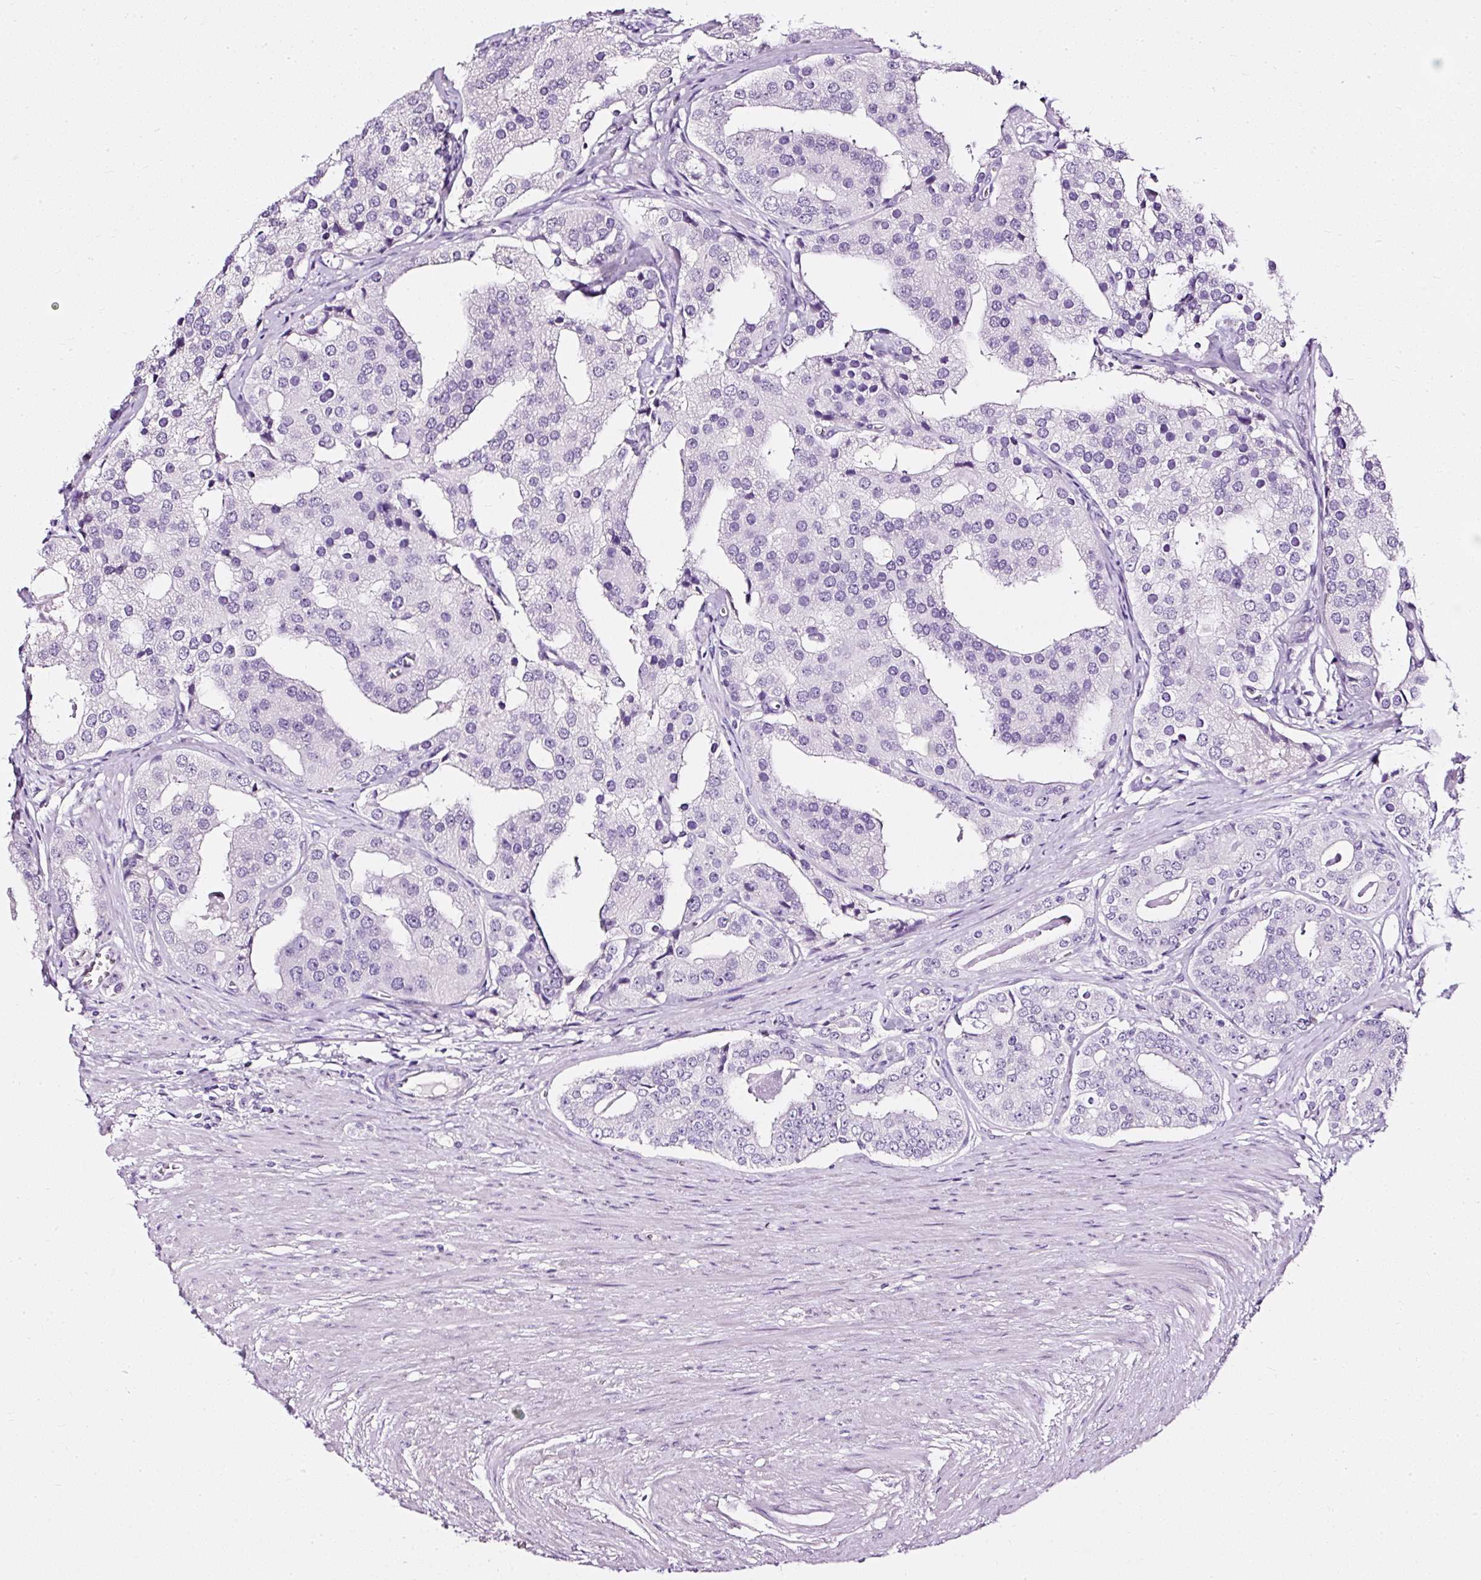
{"staining": {"intensity": "negative", "quantity": "none", "location": "none"}, "tissue": "prostate cancer", "cell_type": "Tumor cells", "image_type": "cancer", "snomed": [{"axis": "morphology", "description": "Adenocarcinoma, High grade"}, {"axis": "topography", "description": "Prostate"}], "caption": "High-grade adenocarcinoma (prostate) was stained to show a protein in brown. There is no significant expression in tumor cells.", "gene": "ATP2A1", "patient": {"sex": "male", "age": 71}}